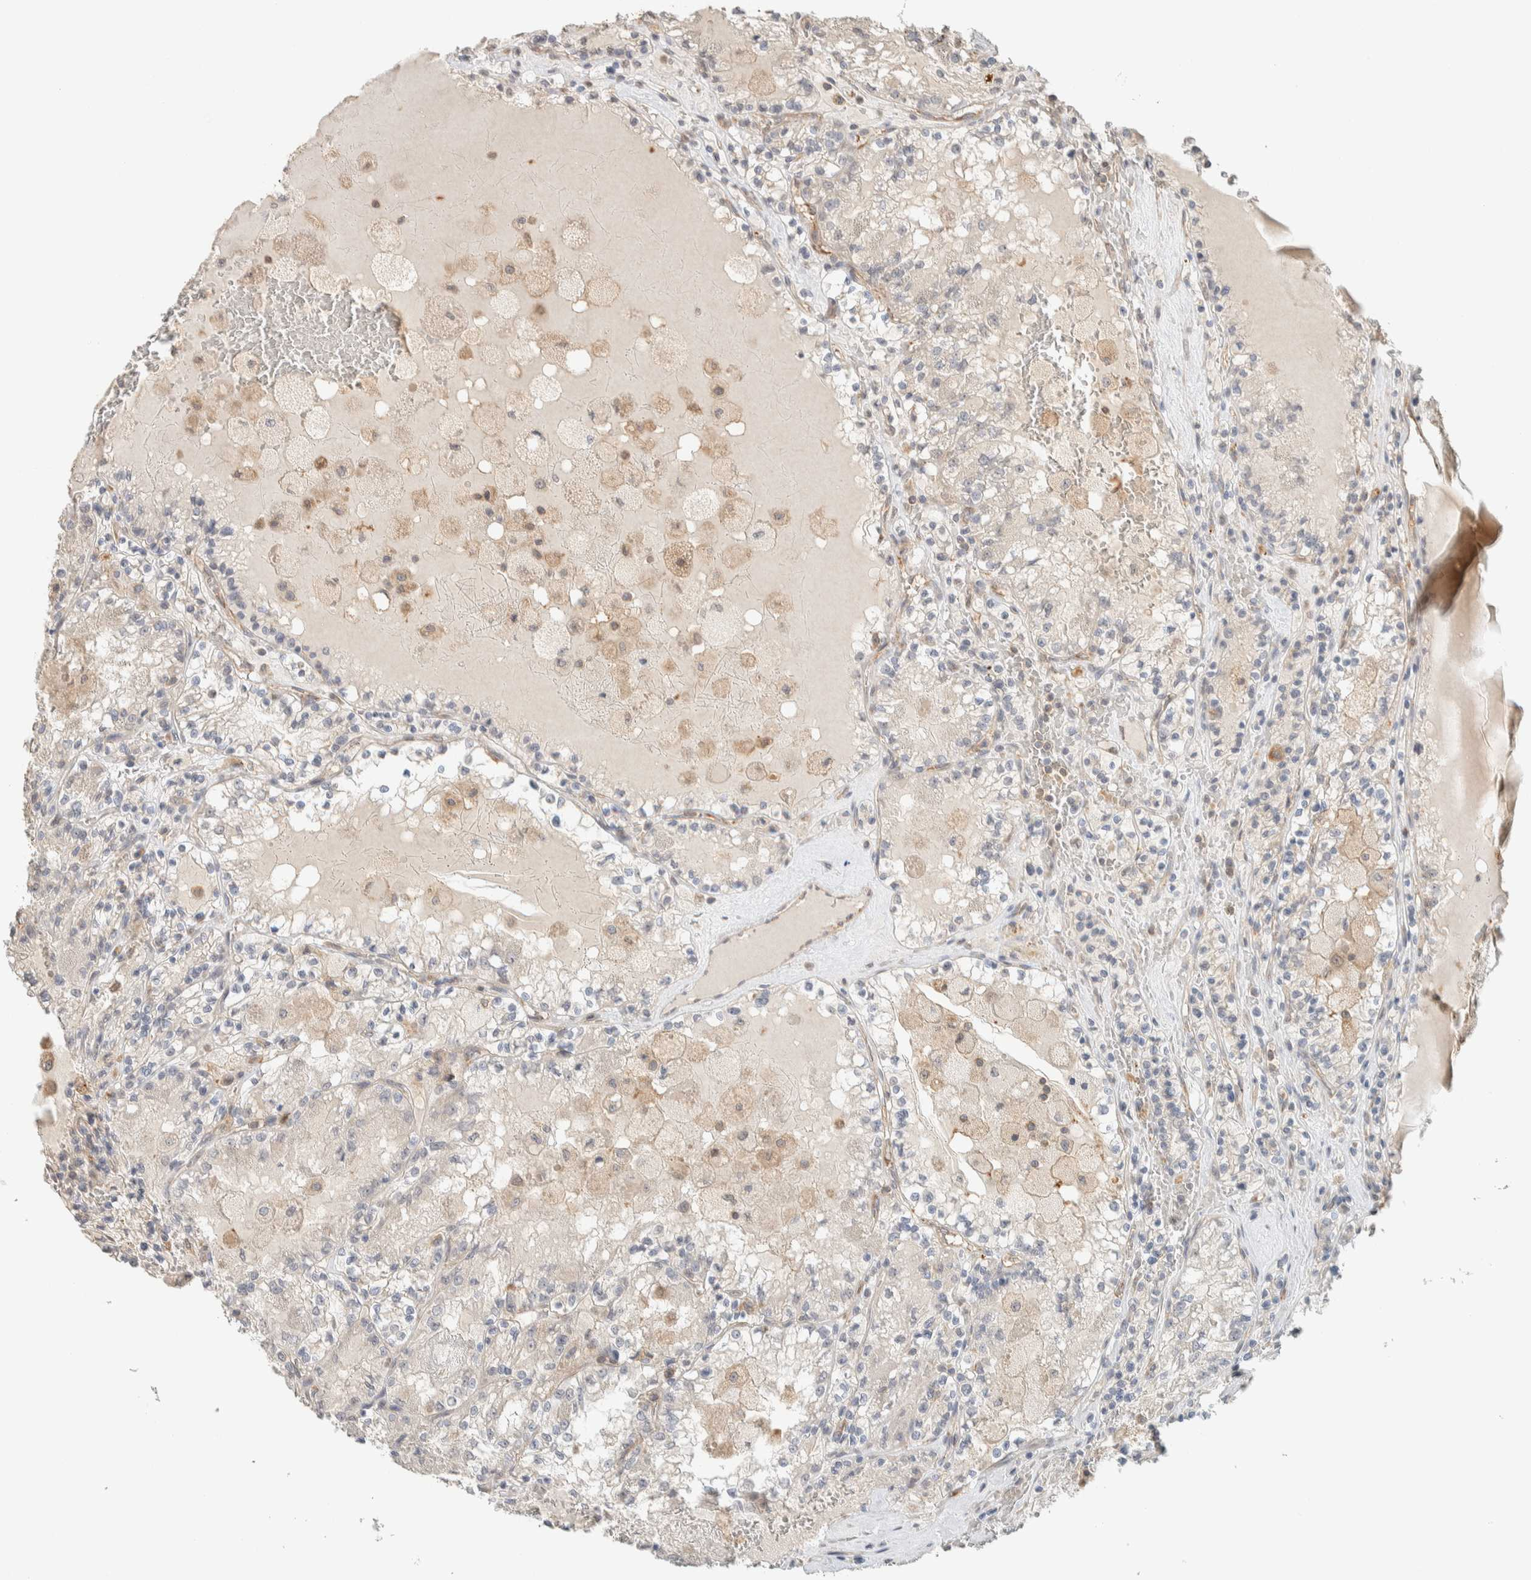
{"staining": {"intensity": "negative", "quantity": "none", "location": "none"}, "tissue": "renal cancer", "cell_type": "Tumor cells", "image_type": "cancer", "snomed": [{"axis": "morphology", "description": "Adenocarcinoma, NOS"}, {"axis": "topography", "description": "Kidney"}], "caption": "Immunohistochemical staining of human adenocarcinoma (renal) demonstrates no significant expression in tumor cells.", "gene": "PDE7B", "patient": {"sex": "female", "age": 56}}